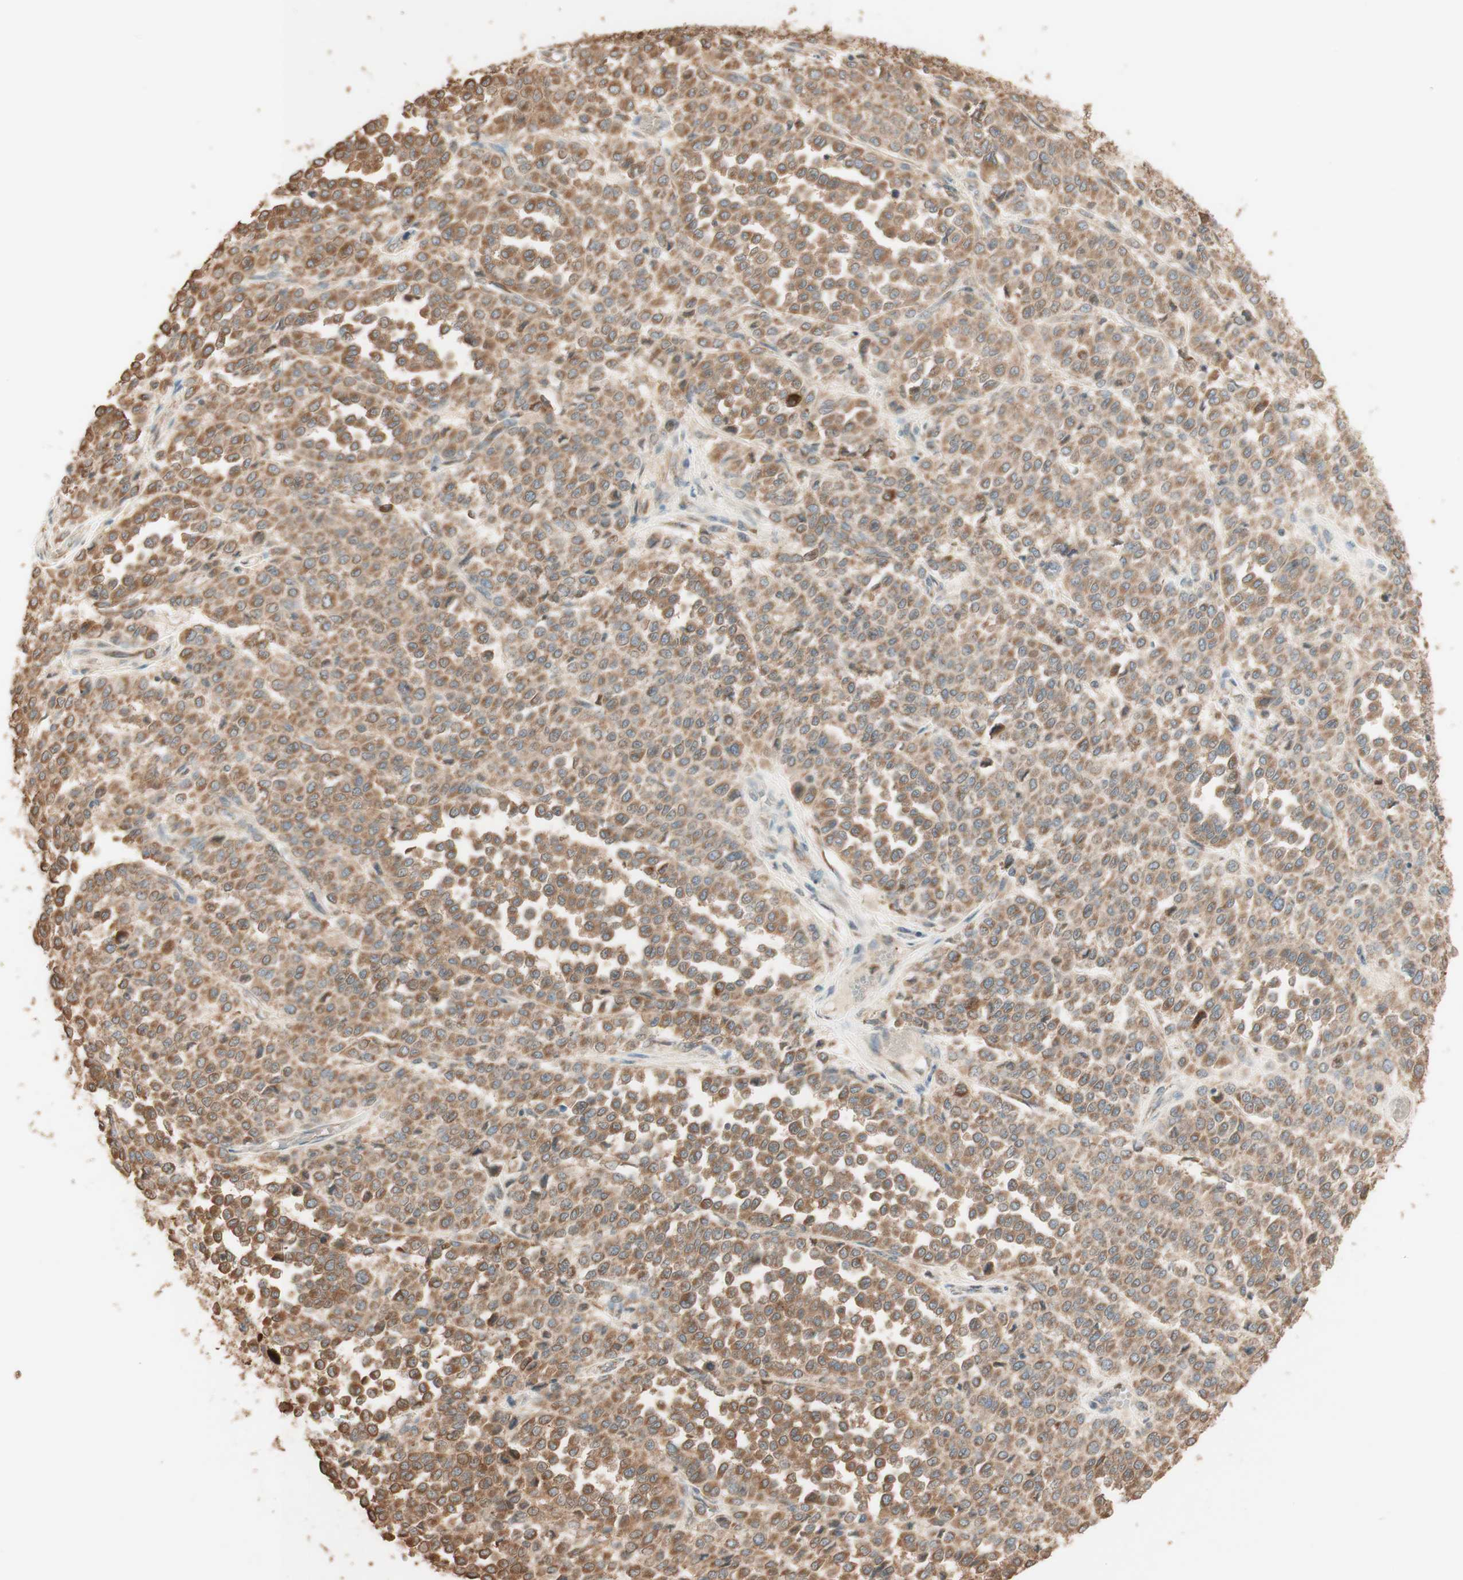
{"staining": {"intensity": "moderate", "quantity": ">75%", "location": "cytoplasmic/membranous"}, "tissue": "melanoma", "cell_type": "Tumor cells", "image_type": "cancer", "snomed": [{"axis": "morphology", "description": "Malignant melanoma, Metastatic site"}, {"axis": "topography", "description": "Pancreas"}], "caption": "Protein positivity by immunohistochemistry (IHC) shows moderate cytoplasmic/membranous expression in approximately >75% of tumor cells in melanoma.", "gene": "CLCN2", "patient": {"sex": "female", "age": 30}}